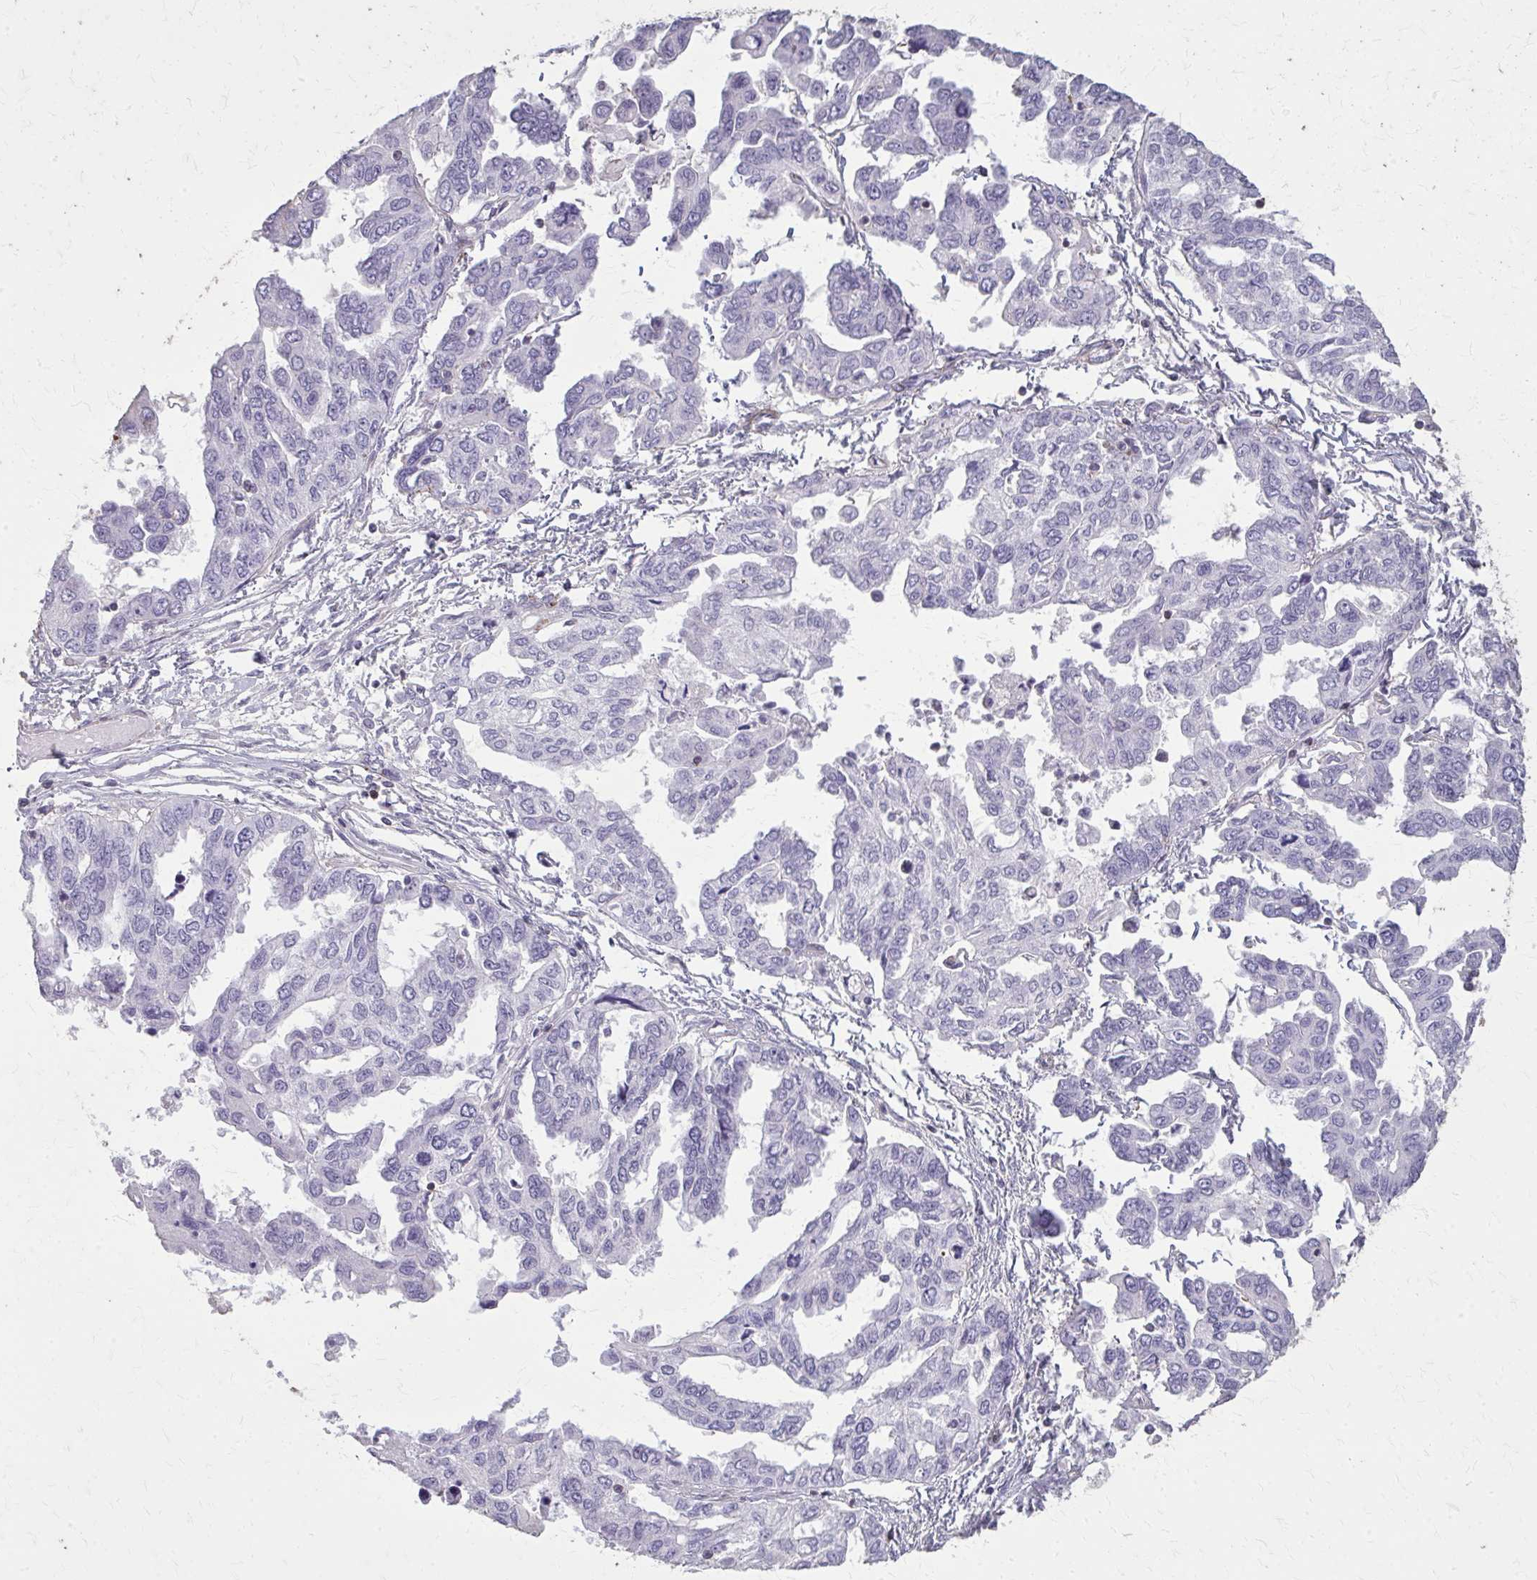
{"staining": {"intensity": "negative", "quantity": "none", "location": "none"}, "tissue": "ovarian cancer", "cell_type": "Tumor cells", "image_type": "cancer", "snomed": [{"axis": "morphology", "description": "Cystadenocarcinoma, serous, NOS"}, {"axis": "topography", "description": "Ovary"}], "caption": "Immunohistochemistry (IHC) photomicrograph of neoplastic tissue: ovarian cancer stained with DAB (3,3'-diaminobenzidine) reveals no significant protein positivity in tumor cells.", "gene": "TENM4", "patient": {"sex": "female", "age": 53}}